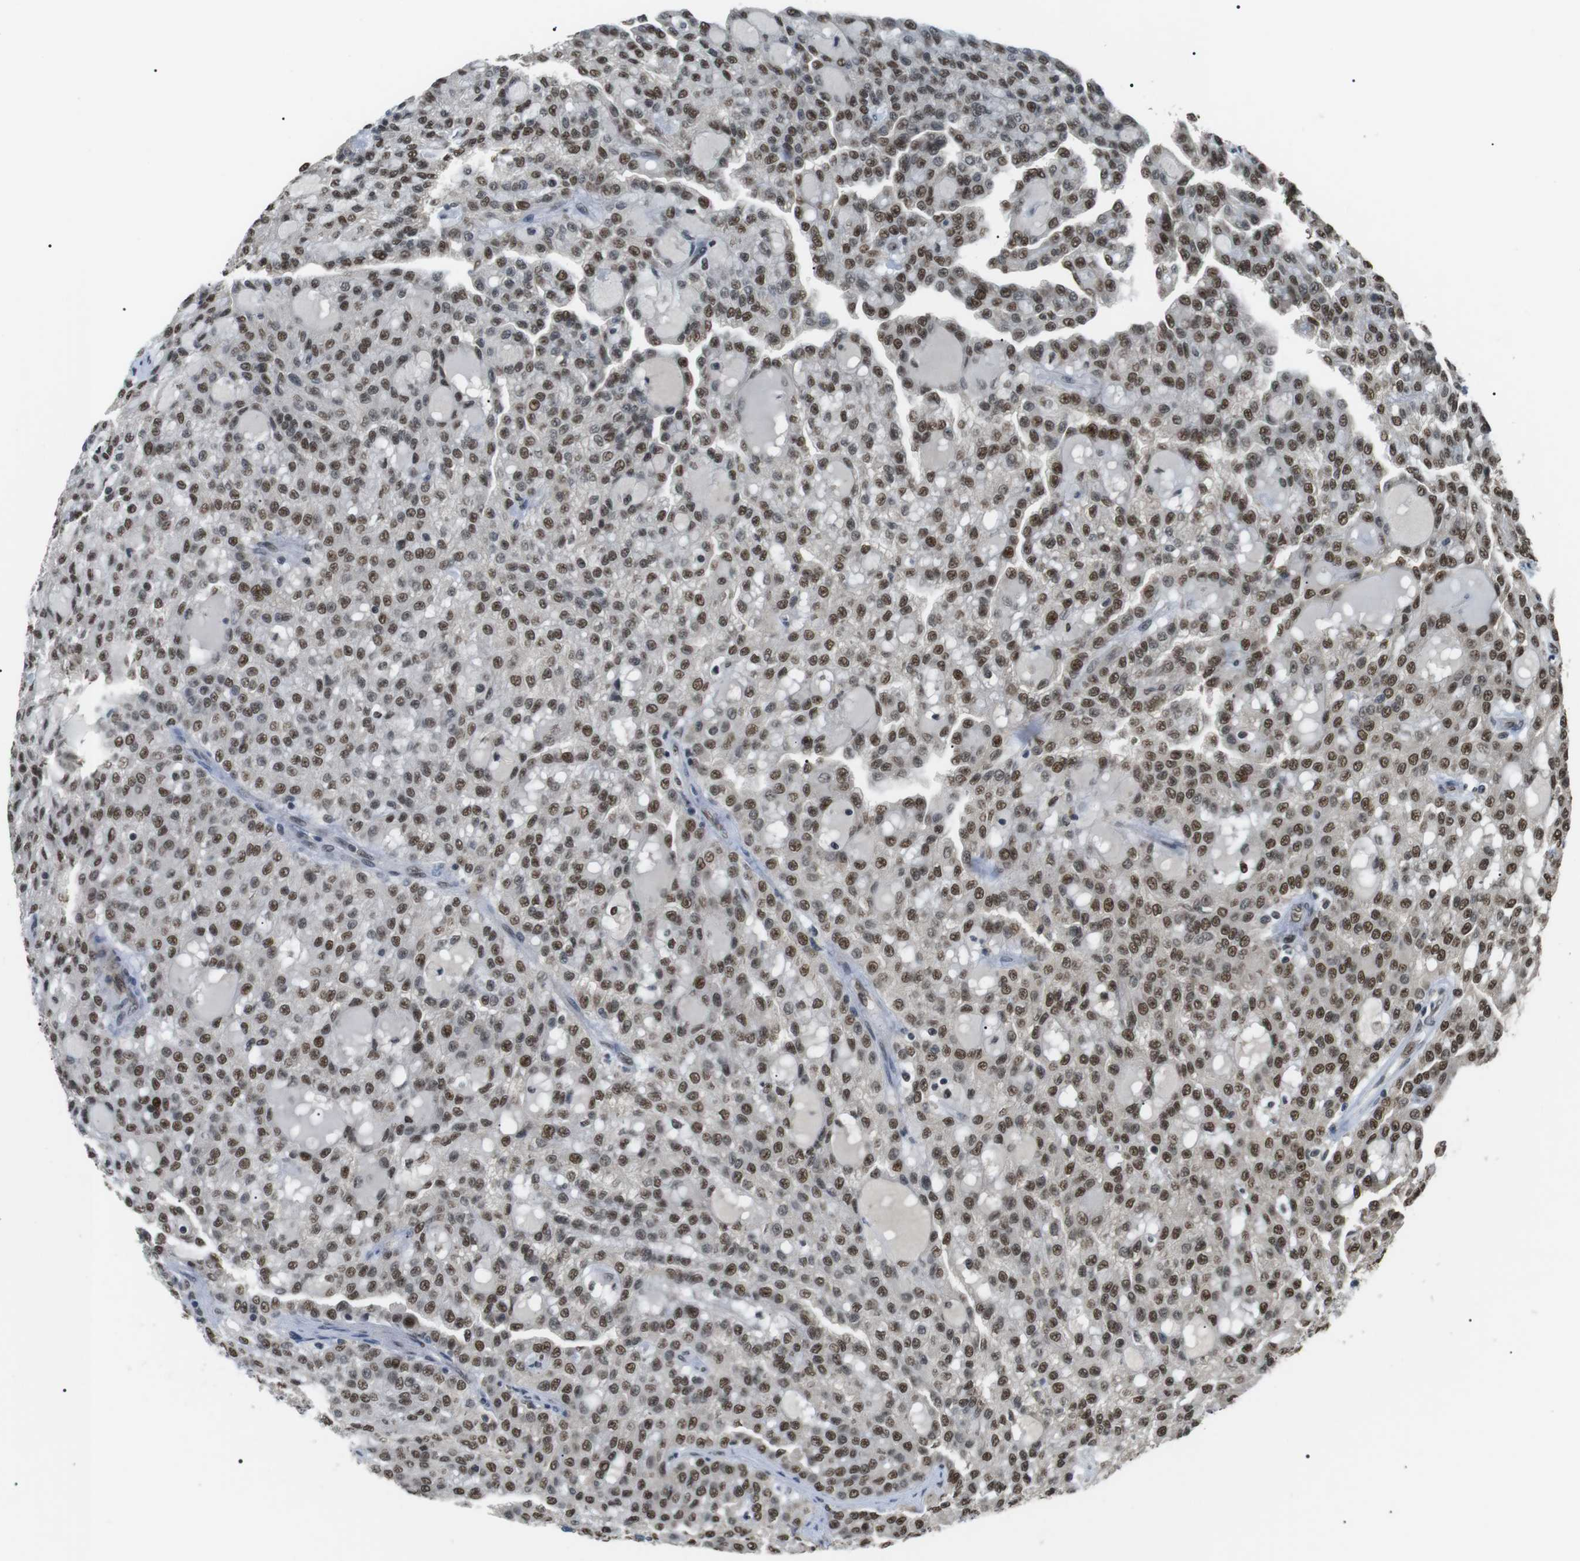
{"staining": {"intensity": "moderate", "quantity": ">75%", "location": "nuclear"}, "tissue": "renal cancer", "cell_type": "Tumor cells", "image_type": "cancer", "snomed": [{"axis": "morphology", "description": "Adenocarcinoma, NOS"}, {"axis": "topography", "description": "Kidney"}], "caption": "The histopathology image demonstrates a brown stain indicating the presence of a protein in the nuclear of tumor cells in adenocarcinoma (renal). The staining was performed using DAB (3,3'-diaminobenzidine), with brown indicating positive protein expression. Nuclei are stained blue with hematoxylin.", "gene": "ORAI3", "patient": {"sex": "male", "age": 63}}